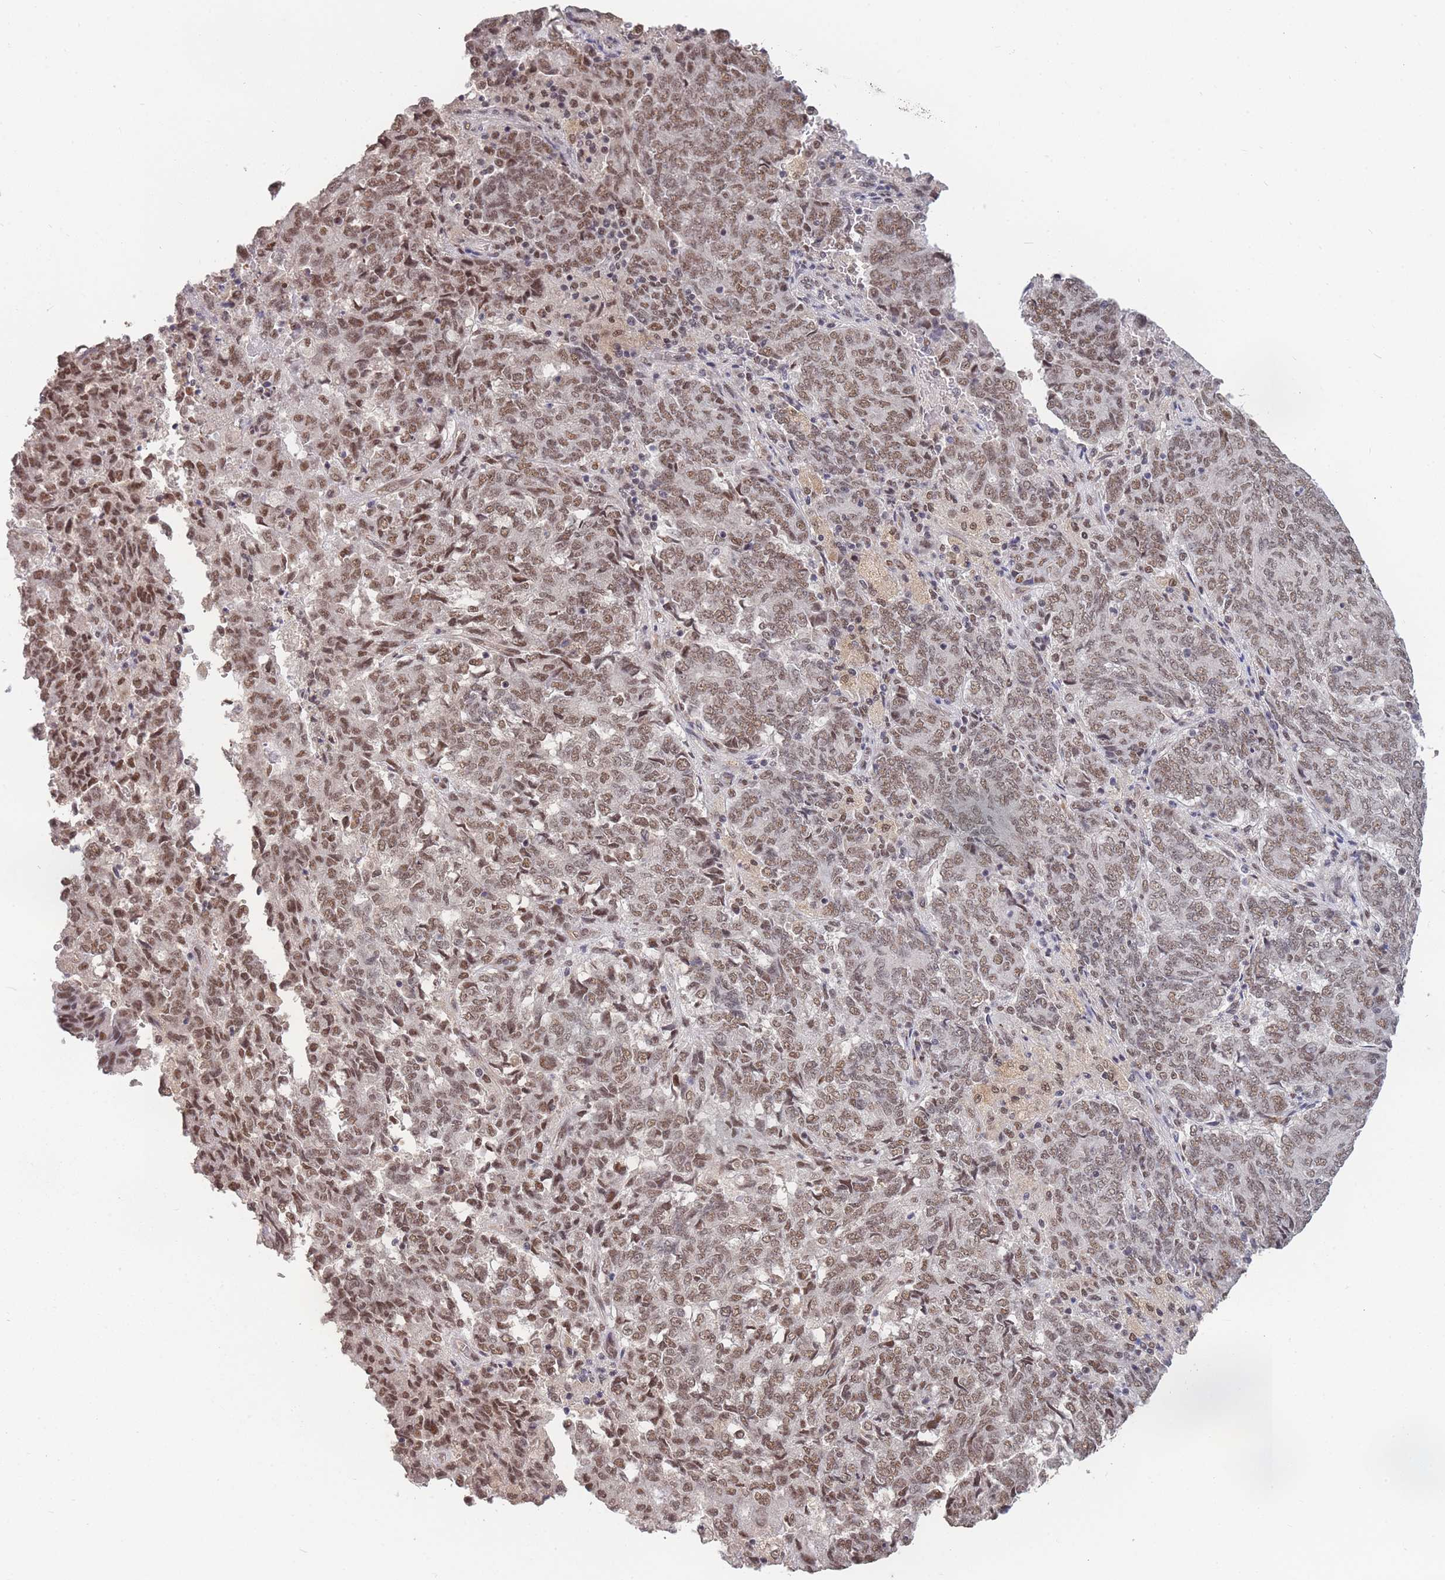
{"staining": {"intensity": "moderate", "quantity": ">75%", "location": "nuclear"}, "tissue": "endometrial cancer", "cell_type": "Tumor cells", "image_type": "cancer", "snomed": [{"axis": "morphology", "description": "Adenocarcinoma, NOS"}, {"axis": "topography", "description": "Endometrium"}], "caption": "Immunohistochemistry (IHC) of human endometrial cancer (adenocarcinoma) displays medium levels of moderate nuclear staining in about >75% of tumor cells. The staining is performed using DAB (3,3'-diaminobenzidine) brown chromogen to label protein expression. The nuclei are counter-stained blue using hematoxylin.", "gene": "SNRPA1", "patient": {"sex": "female", "age": 80}}